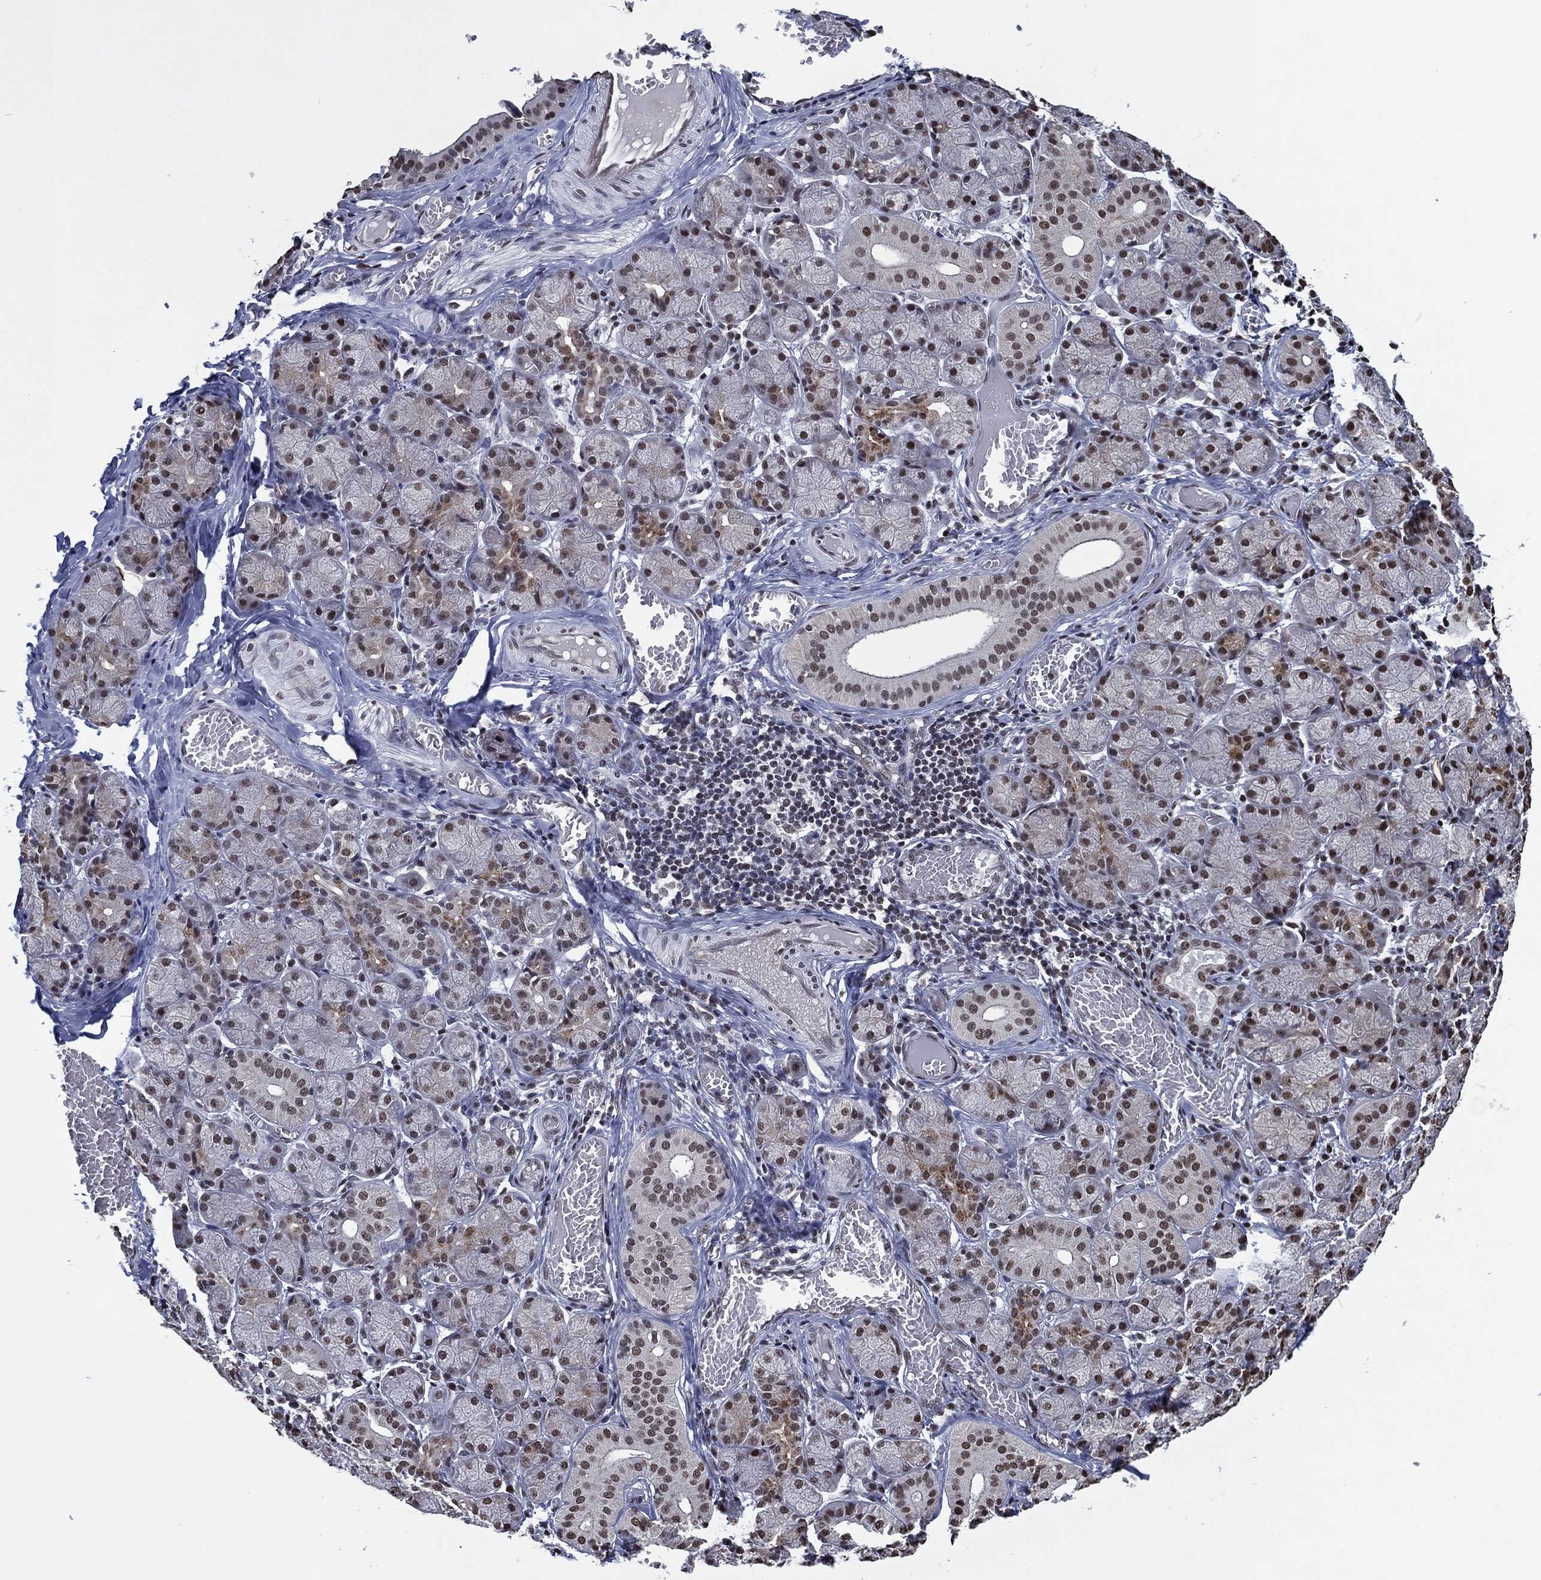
{"staining": {"intensity": "strong", "quantity": ">75%", "location": "nuclear"}, "tissue": "salivary gland", "cell_type": "Glandular cells", "image_type": "normal", "snomed": [{"axis": "morphology", "description": "Normal tissue, NOS"}, {"axis": "topography", "description": "Salivary gland"}, {"axis": "topography", "description": "Peripheral nerve tissue"}], "caption": "This is a micrograph of immunohistochemistry (IHC) staining of normal salivary gland, which shows strong expression in the nuclear of glandular cells.", "gene": "ZBTB42", "patient": {"sex": "female", "age": 24}}